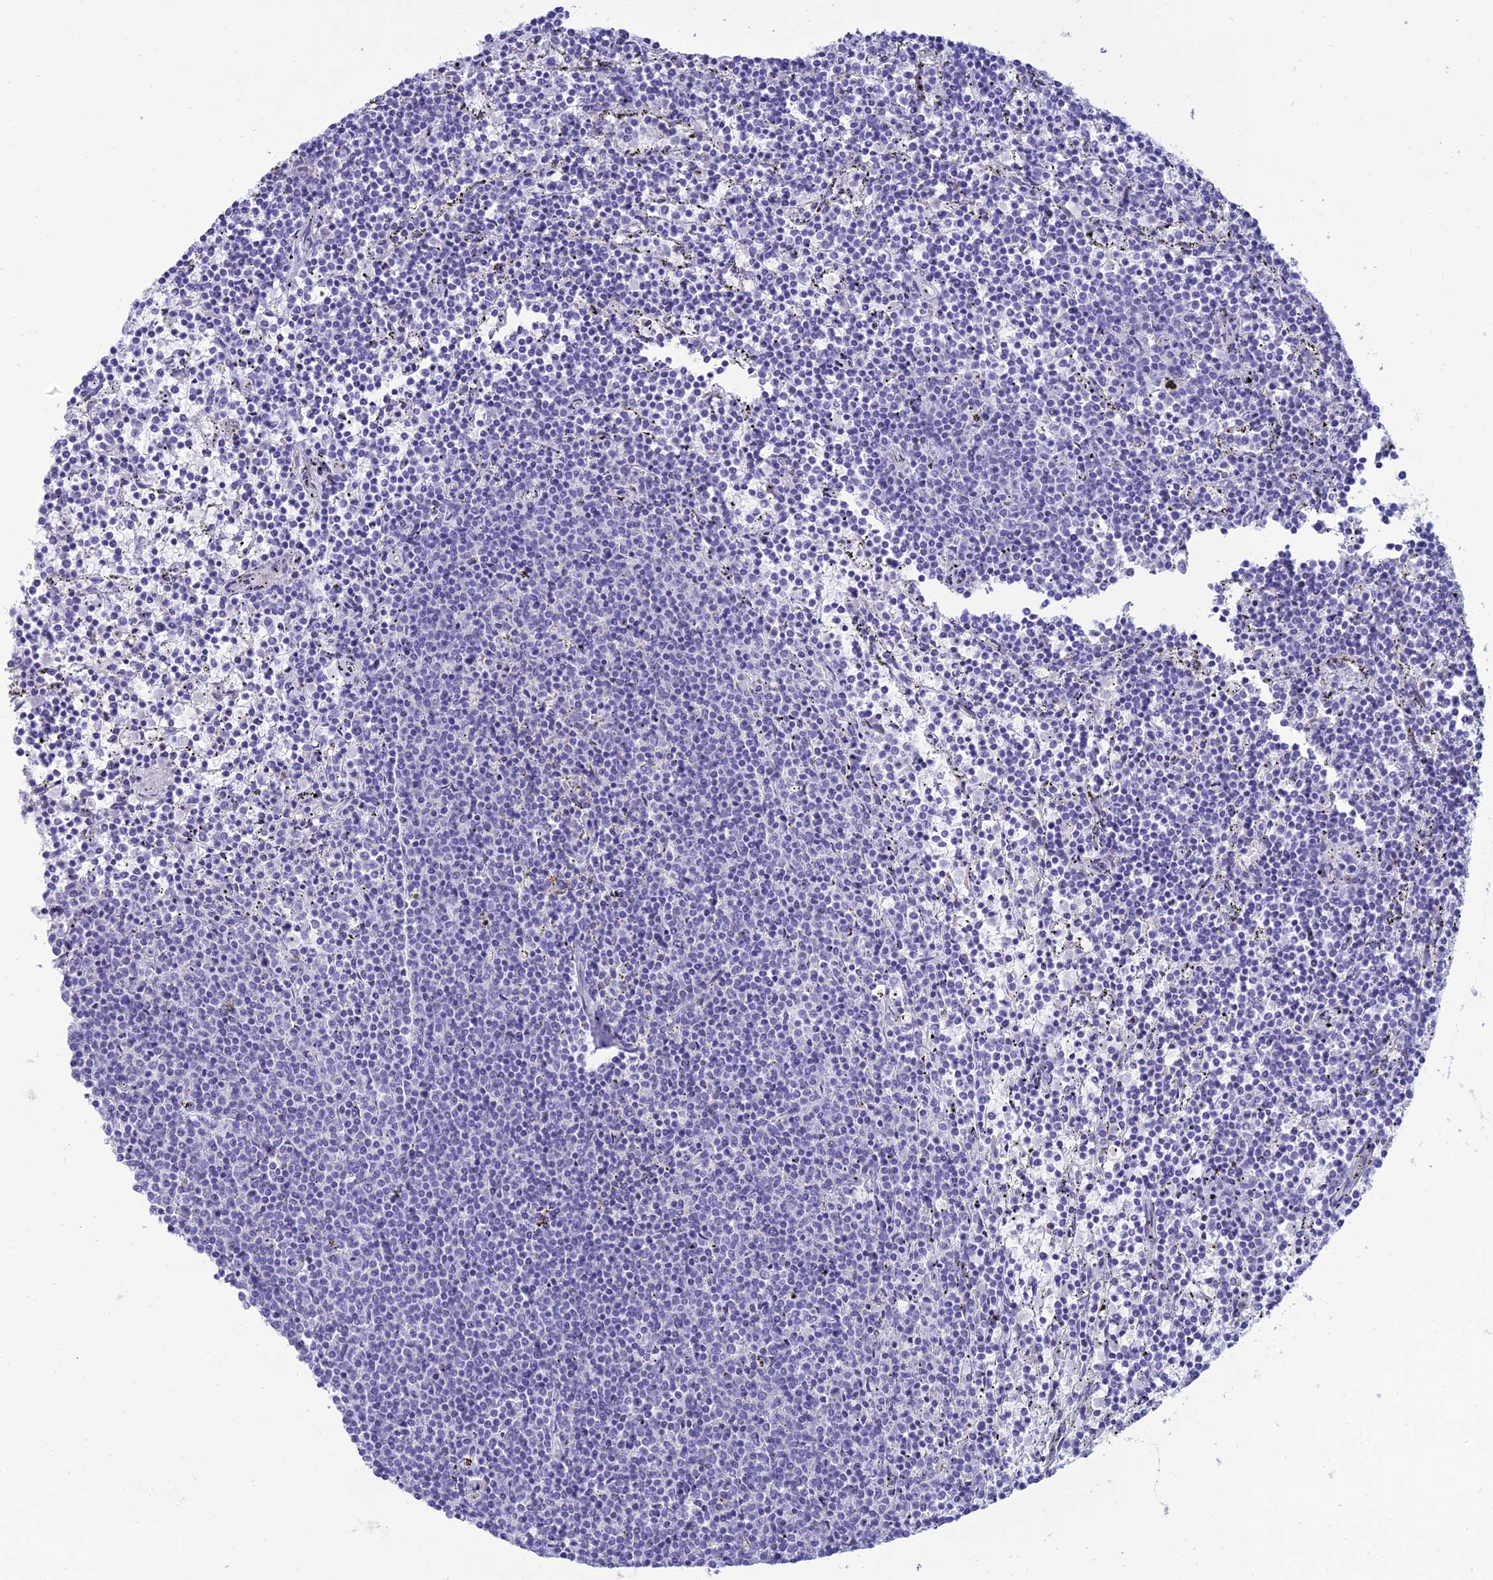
{"staining": {"intensity": "negative", "quantity": "none", "location": "none"}, "tissue": "lymphoma", "cell_type": "Tumor cells", "image_type": "cancer", "snomed": [{"axis": "morphology", "description": "Malignant lymphoma, non-Hodgkin's type, Low grade"}, {"axis": "topography", "description": "Spleen"}], "caption": "Malignant lymphoma, non-Hodgkin's type (low-grade) stained for a protein using IHC reveals no expression tumor cells.", "gene": "MAL2", "patient": {"sex": "female", "age": 50}}